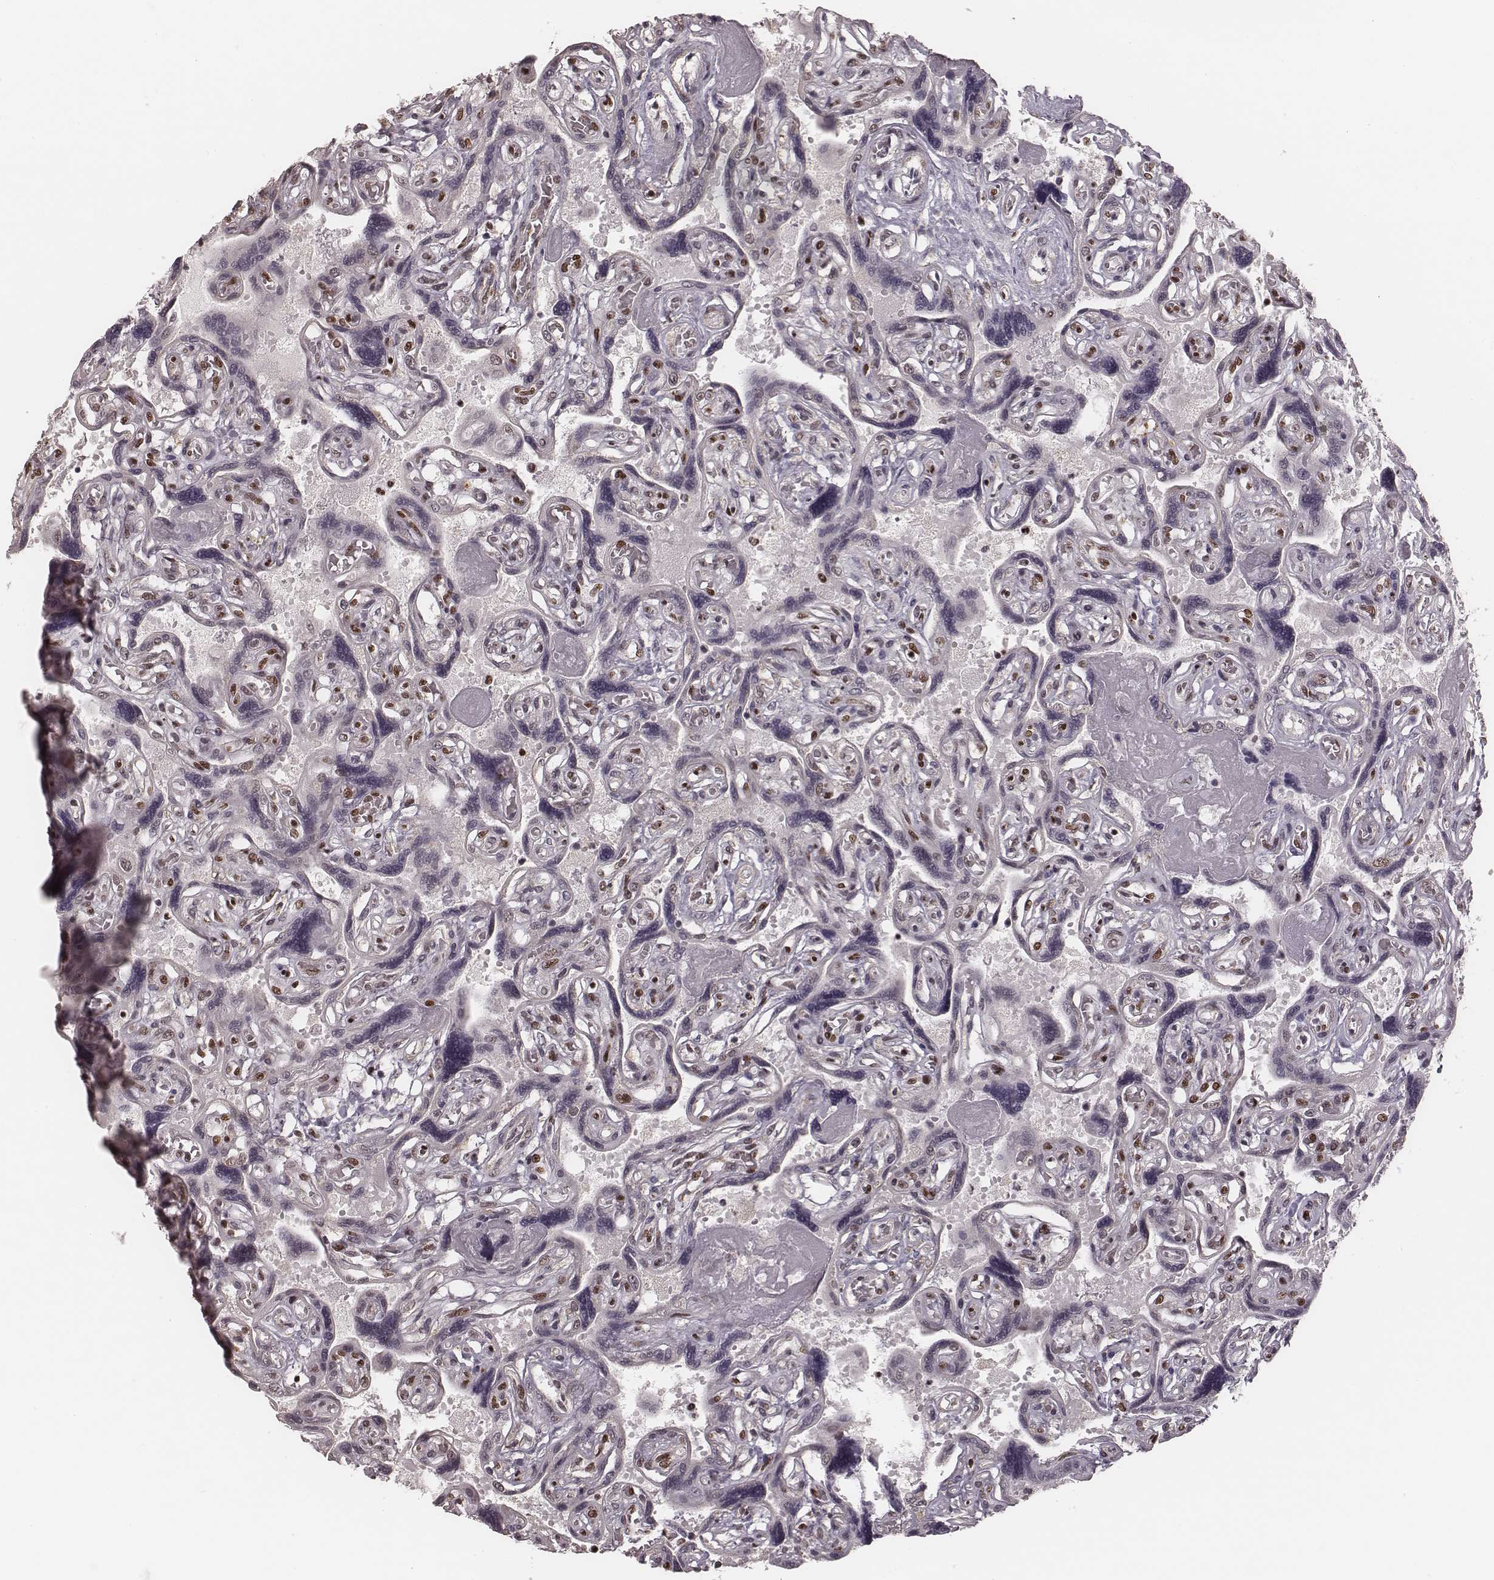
{"staining": {"intensity": "strong", "quantity": ">75%", "location": "nuclear"}, "tissue": "placenta", "cell_type": "Decidual cells", "image_type": "normal", "snomed": [{"axis": "morphology", "description": "Normal tissue, NOS"}, {"axis": "topography", "description": "Placenta"}], "caption": "A high amount of strong nuclear positivity is present in approximately >75% of decidual cells in unremarkable placenta. The staining is performed using DAB (3,3'-diaminobenzidine) brown chromogen to label protein expression. The nuclei are counter-stained blue using hematoxylin.", "gene": "LUC7L", "patient": {"sex": "female", "age": 32}}